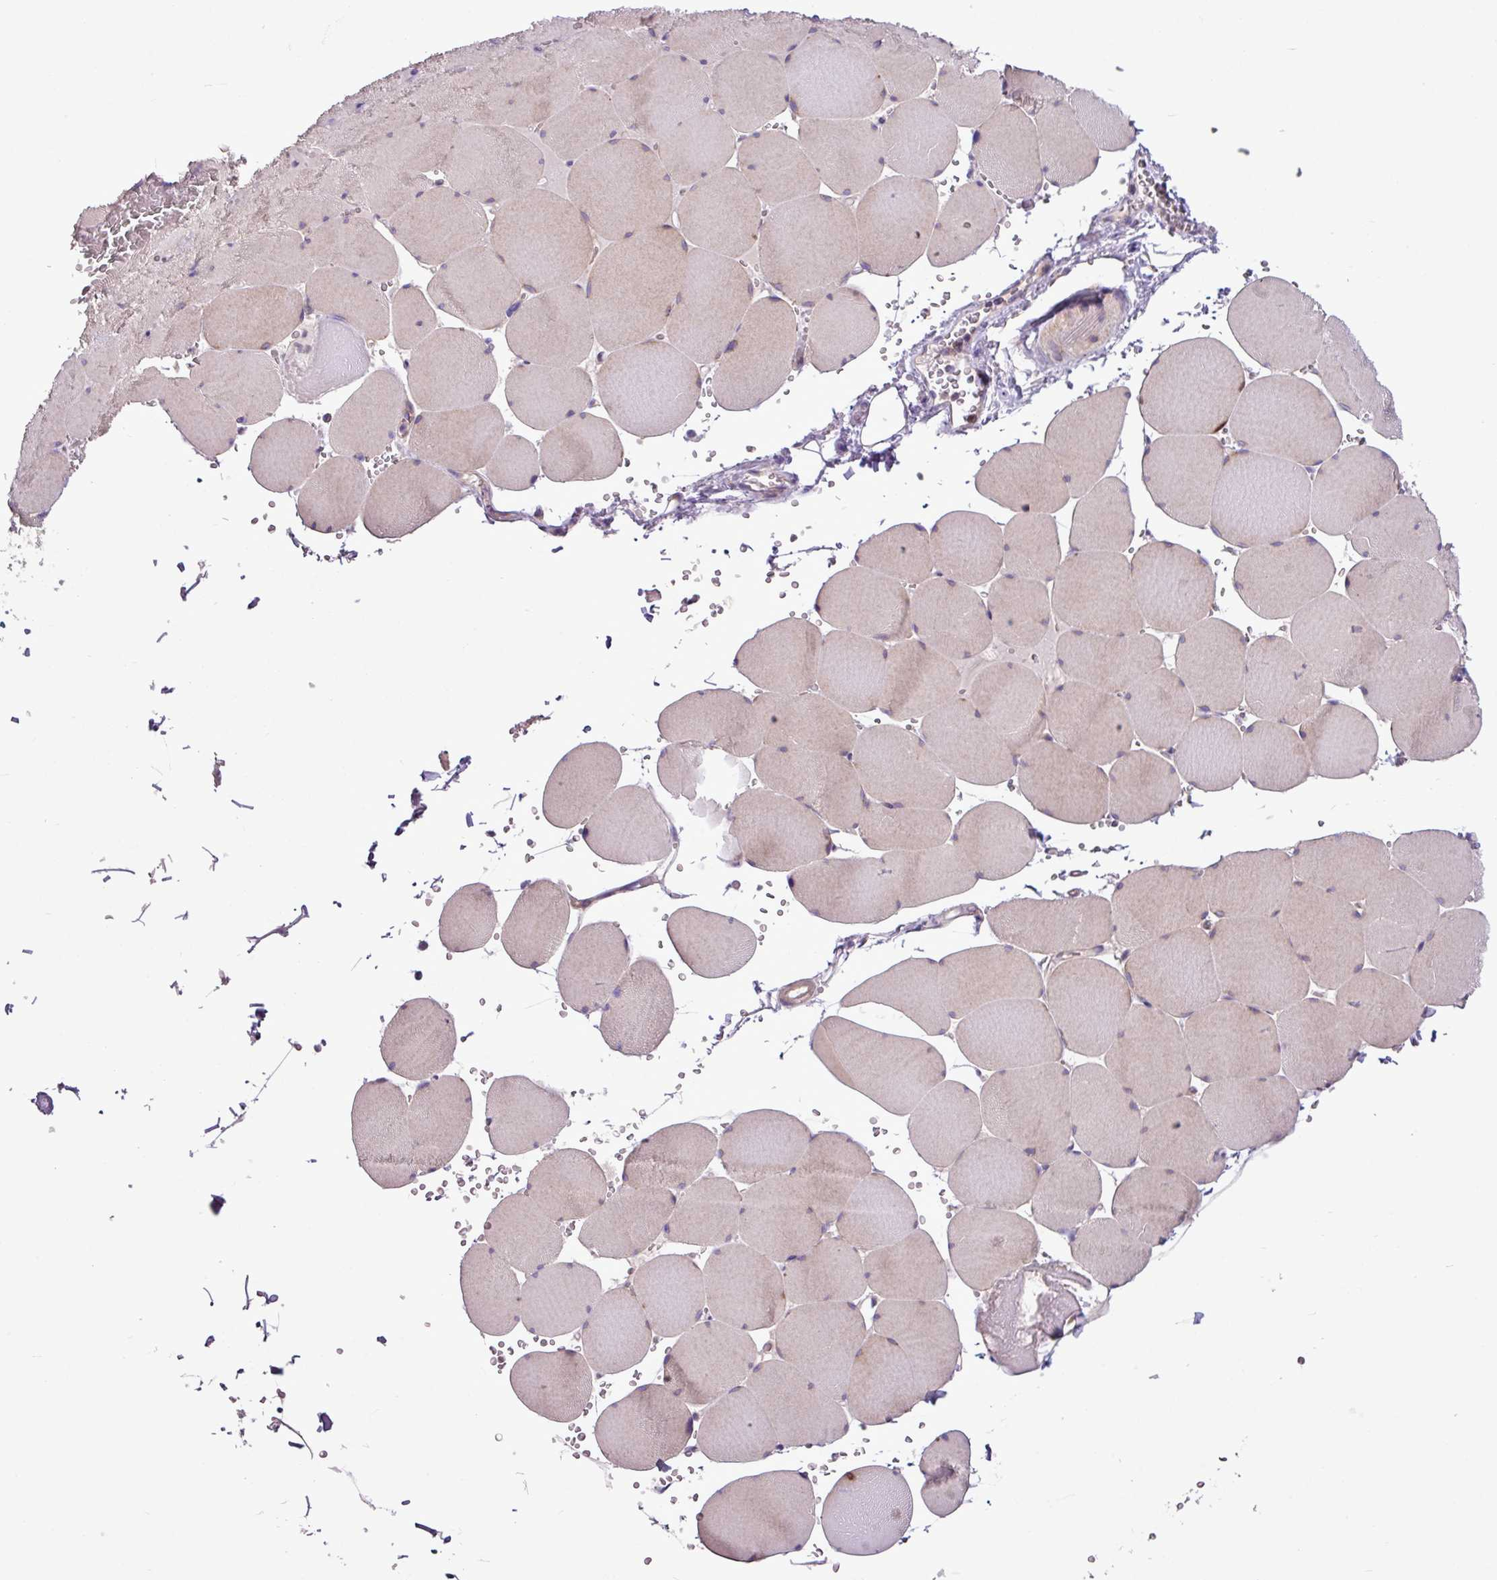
{"staining": {"intensity": "moderate", "quantity": "25%-75%", "location": "cytoplasmic/membranous"}, "tissue": "skeletal muscle", "cell_type": "Myocytes", "image_type": "normal", "snomed": [{"axis": "morphology", "description": "Normal tissue, NOS"}, {"axis": "topography", "description": "Skeletal muscle"}, {"axis": "topography", "description": "Head-Neck"}], "caption": "Immunohistochemistry of benign human skeletal muscle reveals medium levels of moderate cytoplasmic/membranous positivity in approximately 25%-75% of myocytes.", "gene": "MROH2A", "patient": {"sex": "male", "age": 66}}